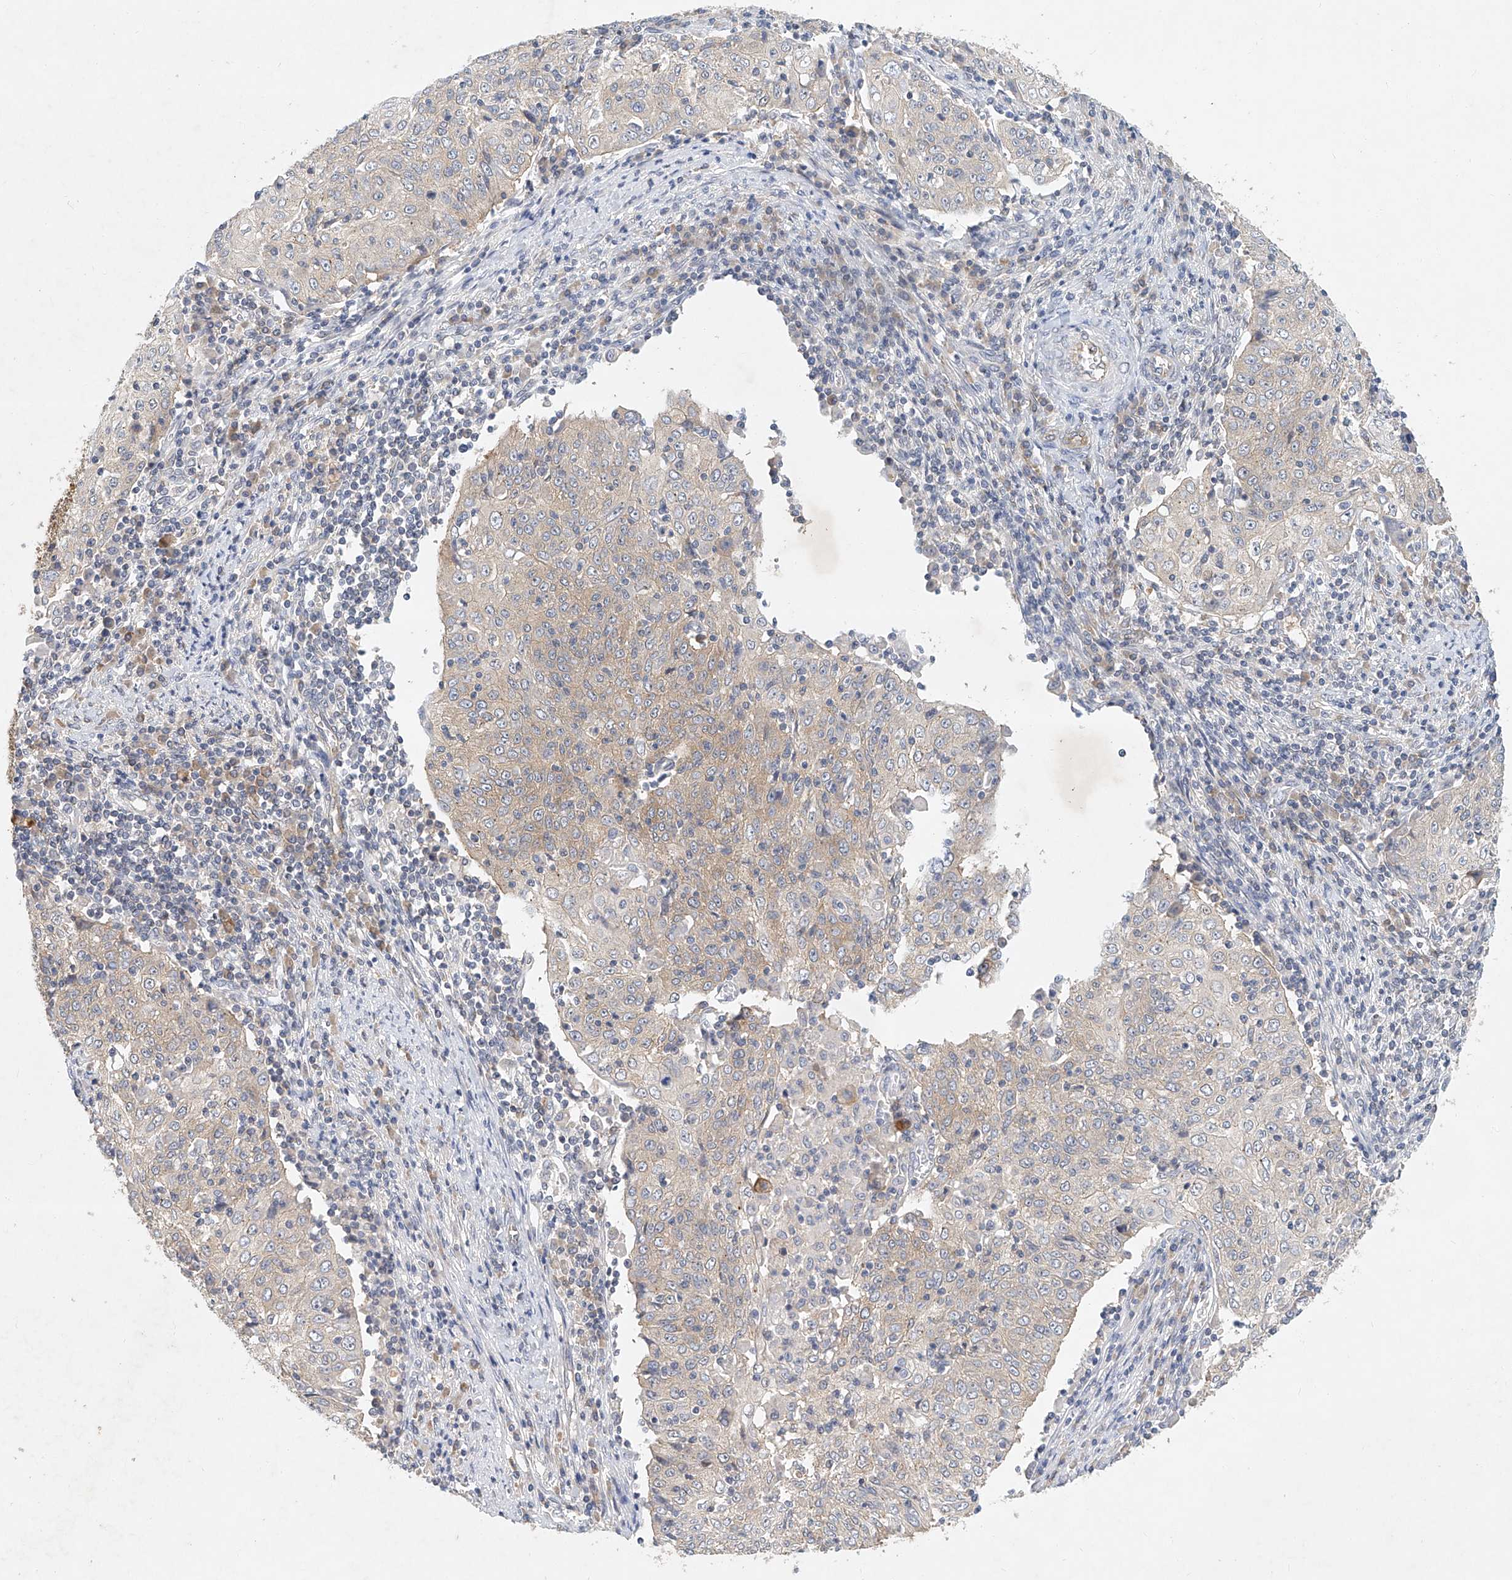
{"staining": {"intensity": "weak", "quantity": "<25%", "location": "cytoplasmic/membranous"}, "tissue": "cervical cancer", "cell_type": "Tumor cells", "image_type": "cancer", "snomed": [{"axis": "morphology", "description": "Squamous cell carcinoma, NOS"}, {"axis": "topography", "description": "Cervix"}], "caption": "There is no significant staining in tumor cells of cervical cancer (squamous cell carcinoma). (DAB immunohistochemistry, high magnification).", "gene": "CARMIL1", "patient": {"sex": "female", "age": 48}}